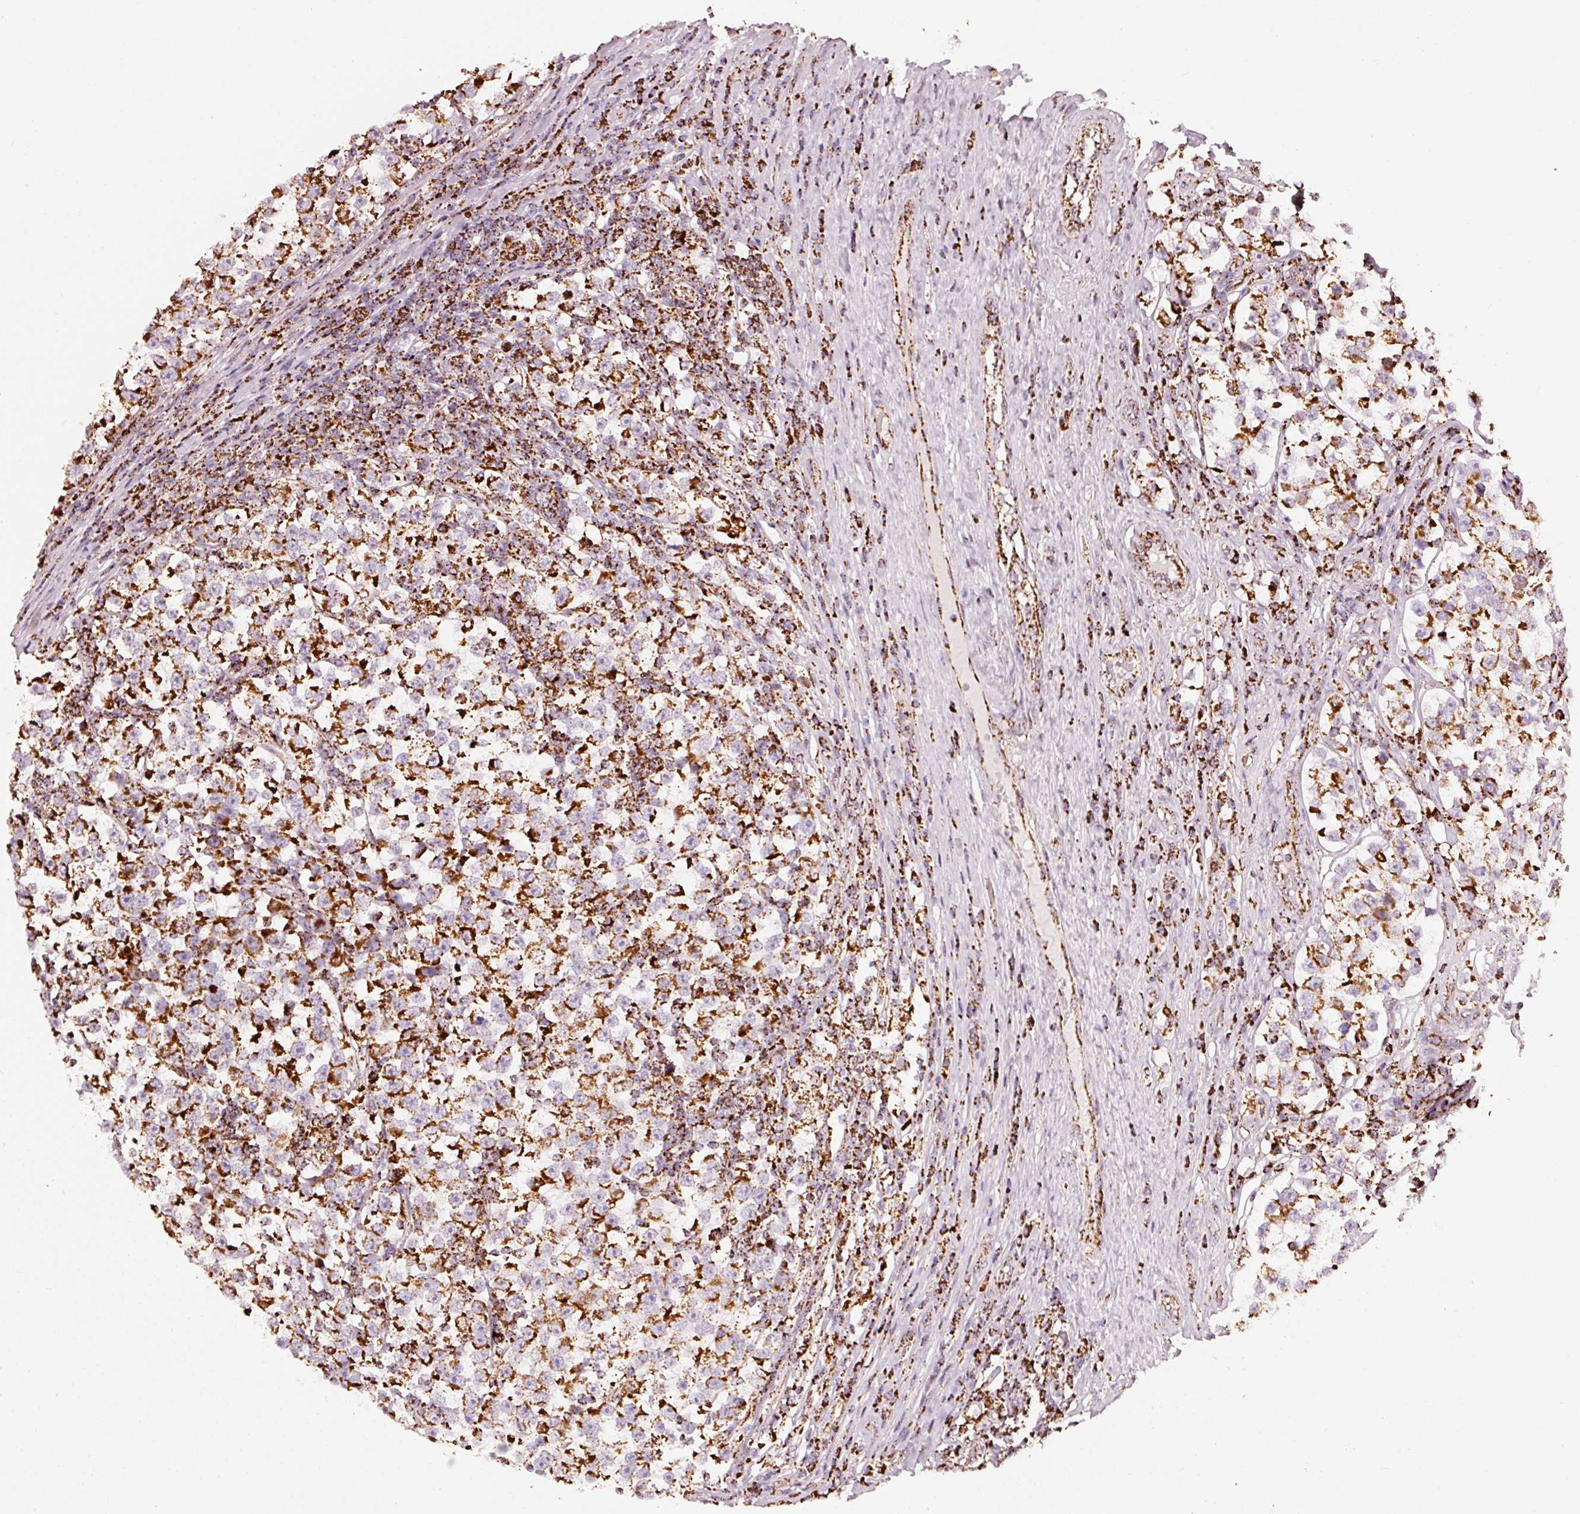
{"staining": {"intensity": "moderate", "quantity": ">75%", "location": "cytoplasmic/membranous"}, "tissue": "testis cancer", "cell_type": "Tumor cells", "image_type": "cancer", "snomed": [{"axis": "morphology", "description": "Normal tissue, NOS"}, {"axis": "morphology", "description": "Seminoma, NOS"}, {"axis": "topography", "description": "Testis"}], "caption": "High-magnification brightfield microscopy of testis cancer stained with DAB (brown) and counterstained with hematoxylin (blue). tumor cells exhibit moderate cytoplasmic/membranous expression is seen in approximately>75% of cells.", "gene": "UQCRC1", "patient": {"sex": "male", "age": 43}}